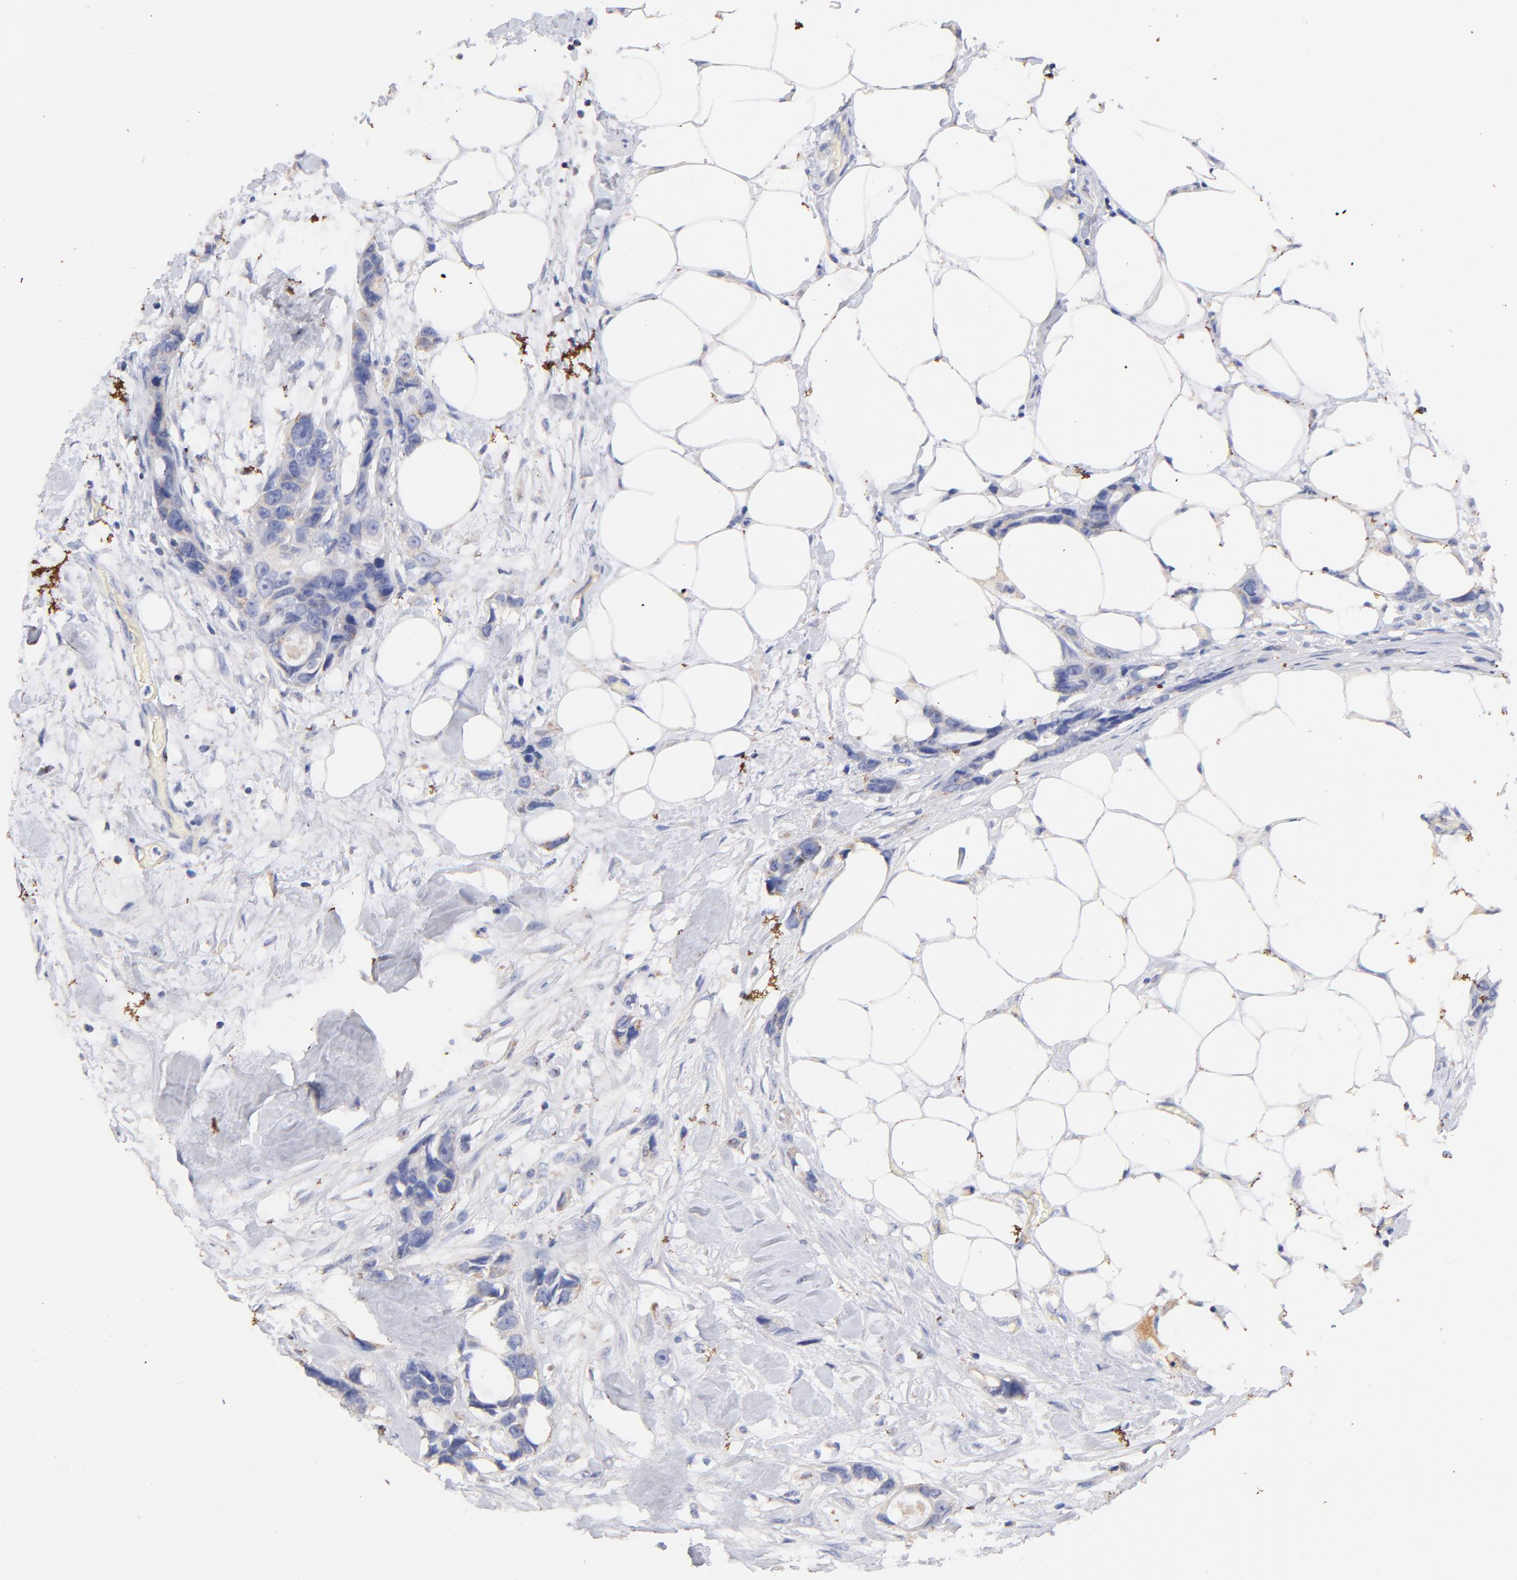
{"staining": {"intensity": "weak", "quantity": "25%-75%", "location": "cytoplasmic/membranous"}, "tissue": "stomach cancer", "cell_type": "Tumor cells", "image_type": "cancer", "snomed": [{"axis": "morphology", "description": "Adenocarcinoma, NOS"}, {"axis": "topography", "description": "Stomach, upper"}], "caption": "Stomach cancer was stained to show a protein in brown. There is low levels of weak cytoplasmic/membranous expression in approximately 25%-75% of tumor cells. The staining was performed using DAB to visualize the protein expression in brown, while the nuclei were stained in blue with hematoxylin (Magnification: 20x).", "gene": "IGLV7-43", "patient": {"sex": "male", "age": 47}}